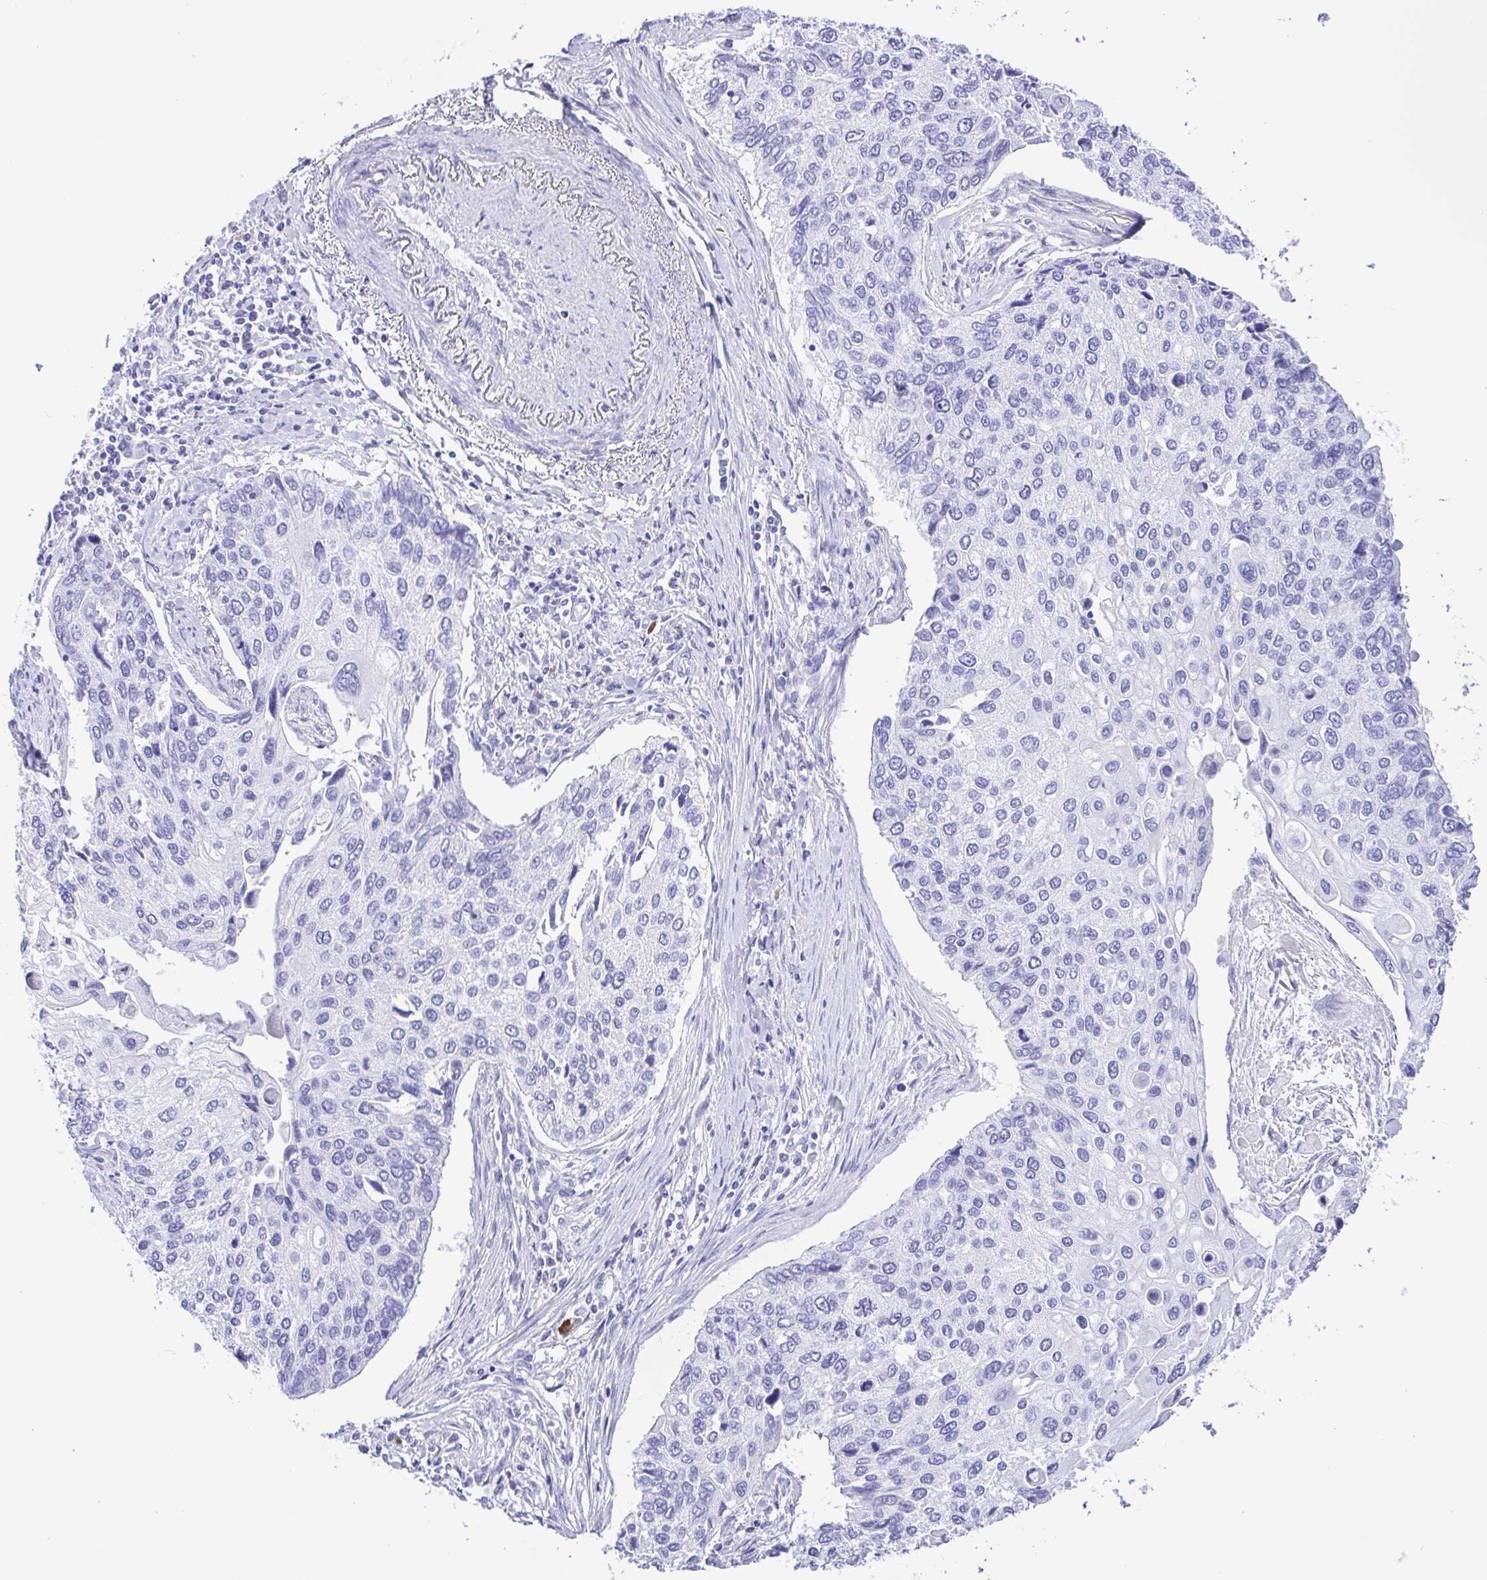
{"staining": {"intensity": "negative", "quantity": "none", "location": "none"}, "tissue": "lung cancer", "cell_type": "Tumor cells", "image_type": "cancer", "snomed": [{"axis": "morphology", "description": "Squamous cell carcinoma, NOS"}, {"axis": "morphology", "description": "Squamous cell carcinoma, metastatic, NOS"}, {"axis": "topography", "description": "Lung"}], "caption": "Immunohistochemical staining of squamous cell carcinoma (lung) exhibits no significant positivity in tumor cells.", "gene": "GPR17", "patient": {"sex": "male", "age": 63}}